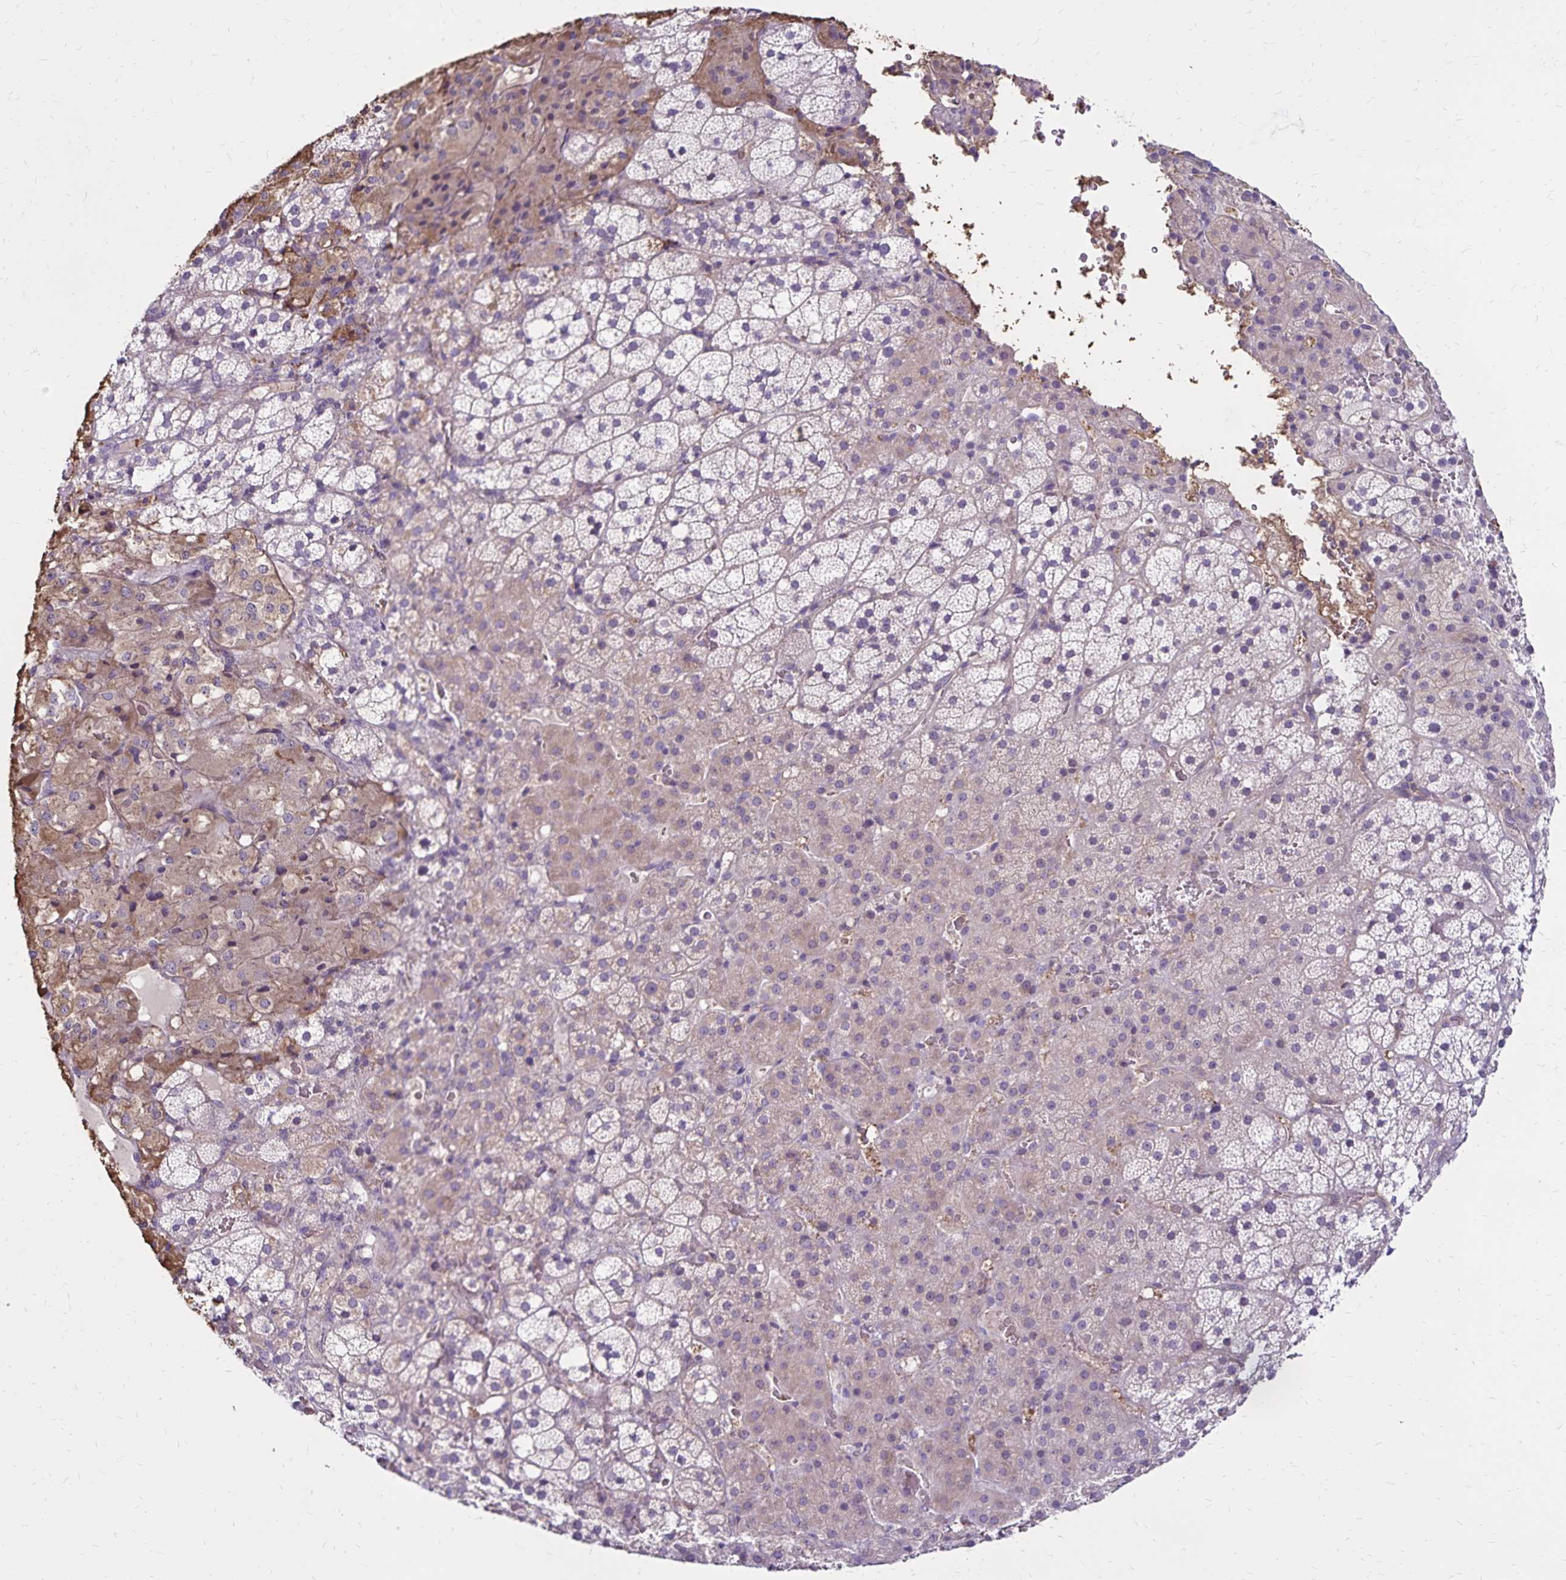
{"staining": {"intensity": "weak", "quantity": "25%-75%", "location": "cytoplasmic/membranous"}, "tissue": "adrenal gland", "cell_type": "Glandular cells", "image_type": "normal", "snomed": [{"axis": "morphology", "description": "Normal tissue, NOS"}, {"axis": "topography", "description": "Adrenal gland"}], "caption": "IHC micrograph of benign adrenal gland: human adrenal gland stained using immunohistochemistry displays low levels of weak protein expression localized specifically in the cytoplasmic/membranous of glandular cells, appearing as a cytoplasmic/membranous brown color.", "gene": "FSD1", "patient": {"sex": "male", "age": 53}}